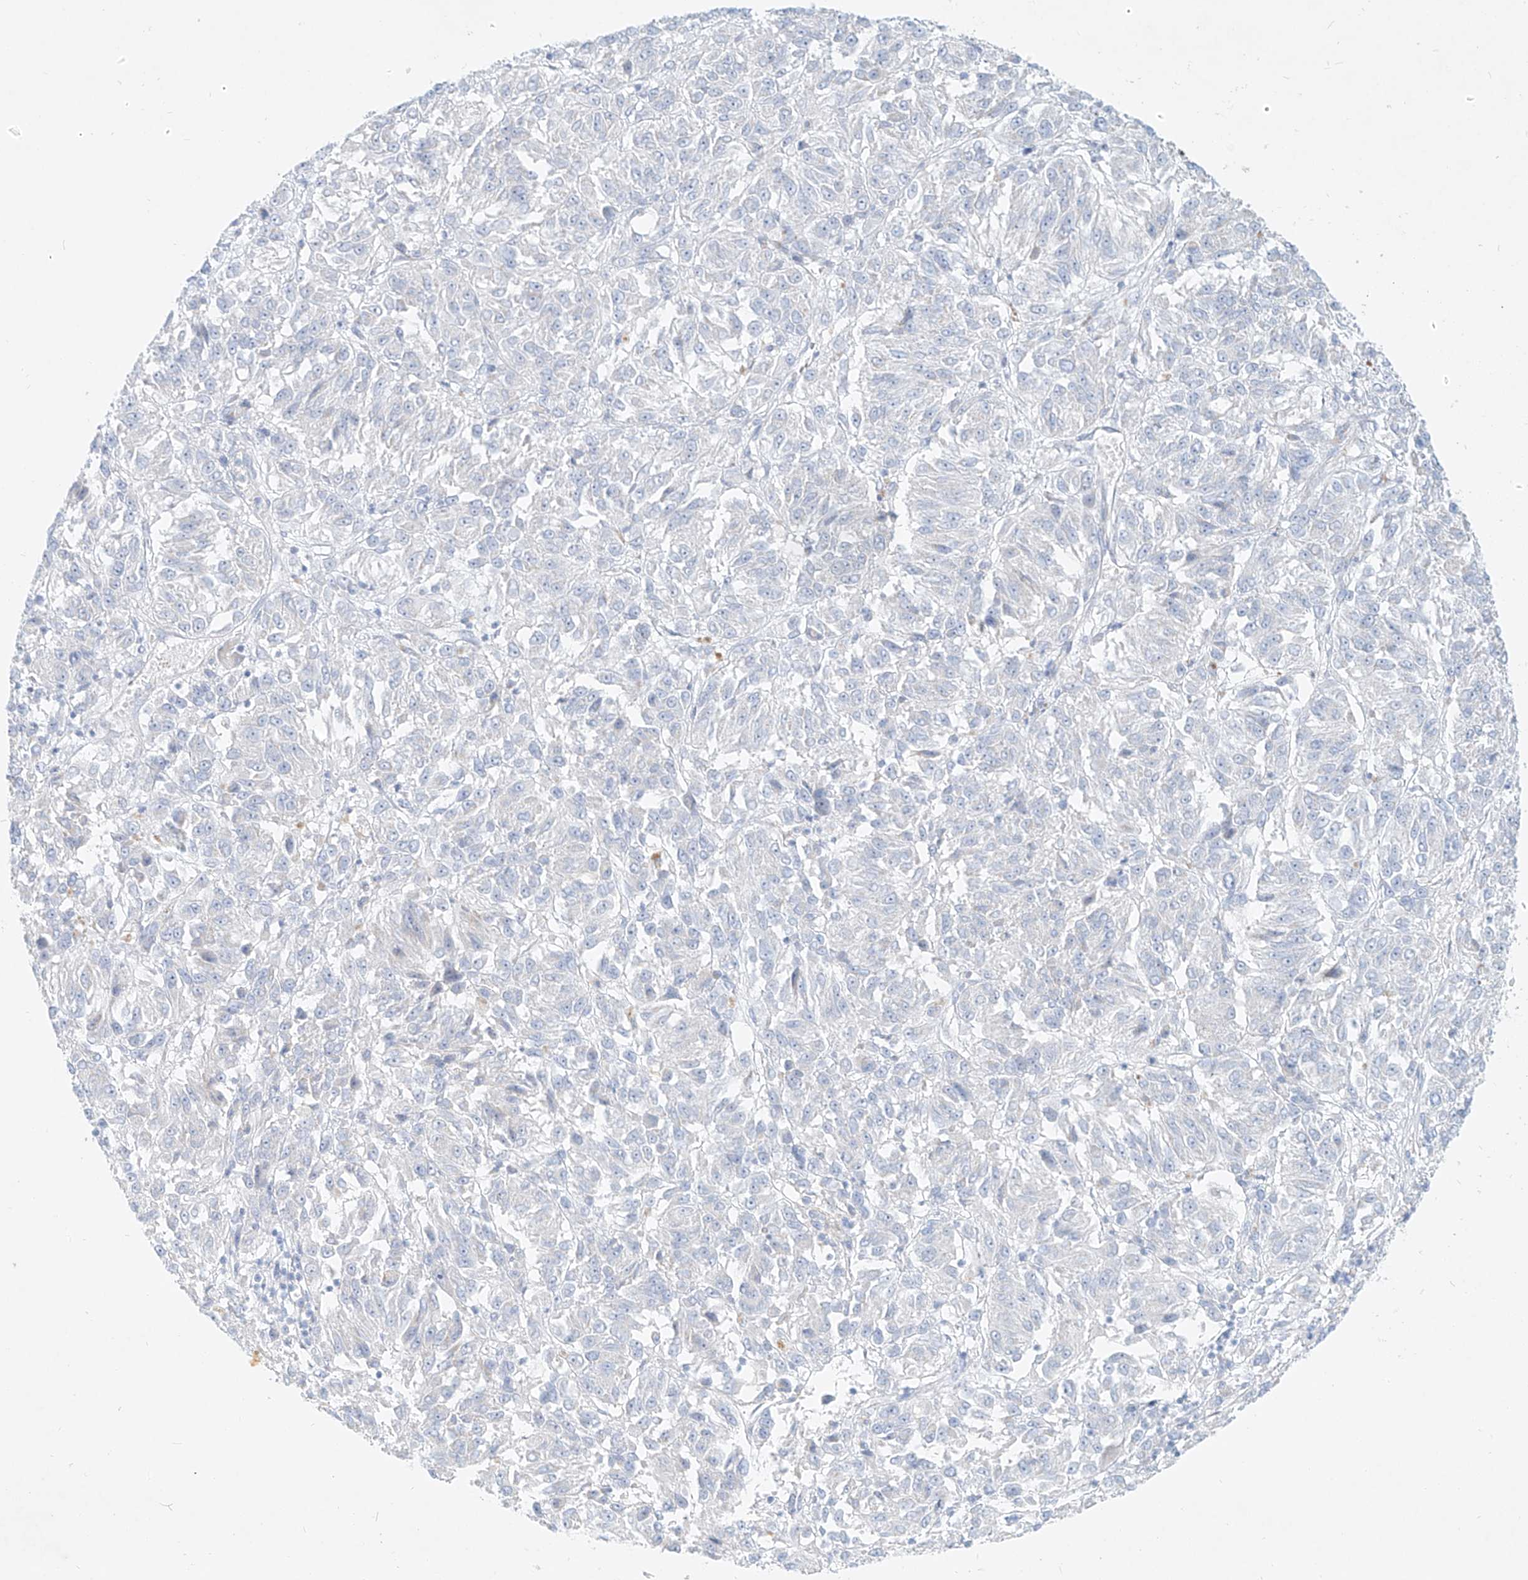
{"staining": {"intensity": "negative", "quantity": "none", "location": "none"}, "tissue": "melanoma", "cell_type": "Tumor cells", "image_type": "cancer", "snomed": [{"axis": "morphology", "description": "Malignant melanoma, Metastatic site"}, {"axis": "topography", "description": "Lung"}], "caption": "The micrograph exhibits no significant expression in tumor cells of melanoma. (DAB immunohistochemistry (IHC), high magnification).", "gene": "AJM1", "patient": {"sex": "male", "age": 64}}